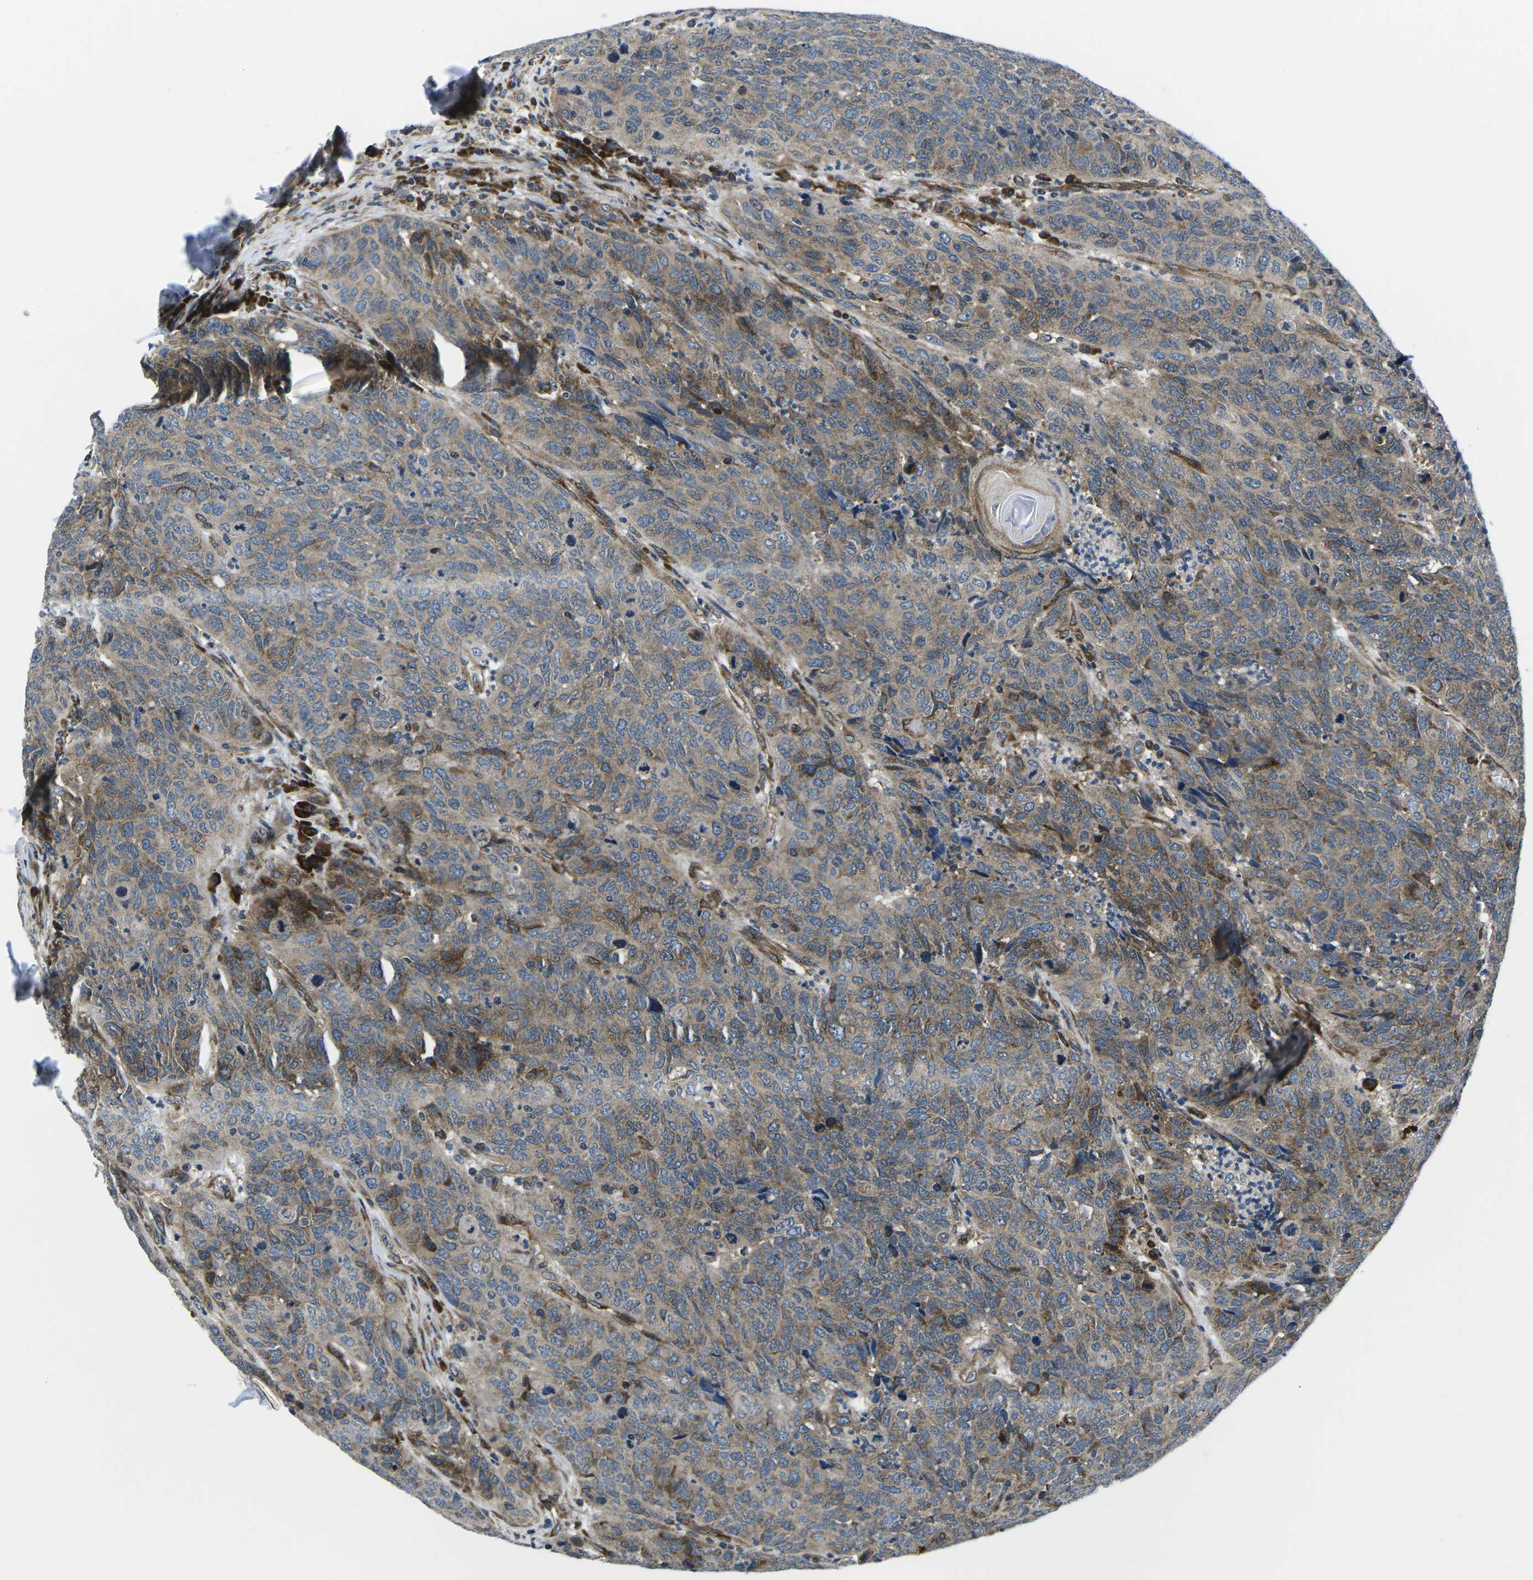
{"staining": {"intensity": "weak", "quantity": ">75%", "location": "cytoplasmic/membranous"}, "tissue": "head and neck cancer", "cell_type": "Tumor cells", "image_type": "cancer", "snomed": [{"axis": "morphology", "description": "Squamous cell carcinoma, NOS"}, {"axis": "topography", "description": "Head-Neck"}], "caption": "An immunohistochemistry histopathology image of neoplastic tissue is shown. Protein staining in brown highlights weak cytoplasmic/membranous positivity in head and neck cancer (squamous cell carcinoma) within tumor cells.", "gene": "EIF4E", "patient": {"sex": "male", "age": 66}}